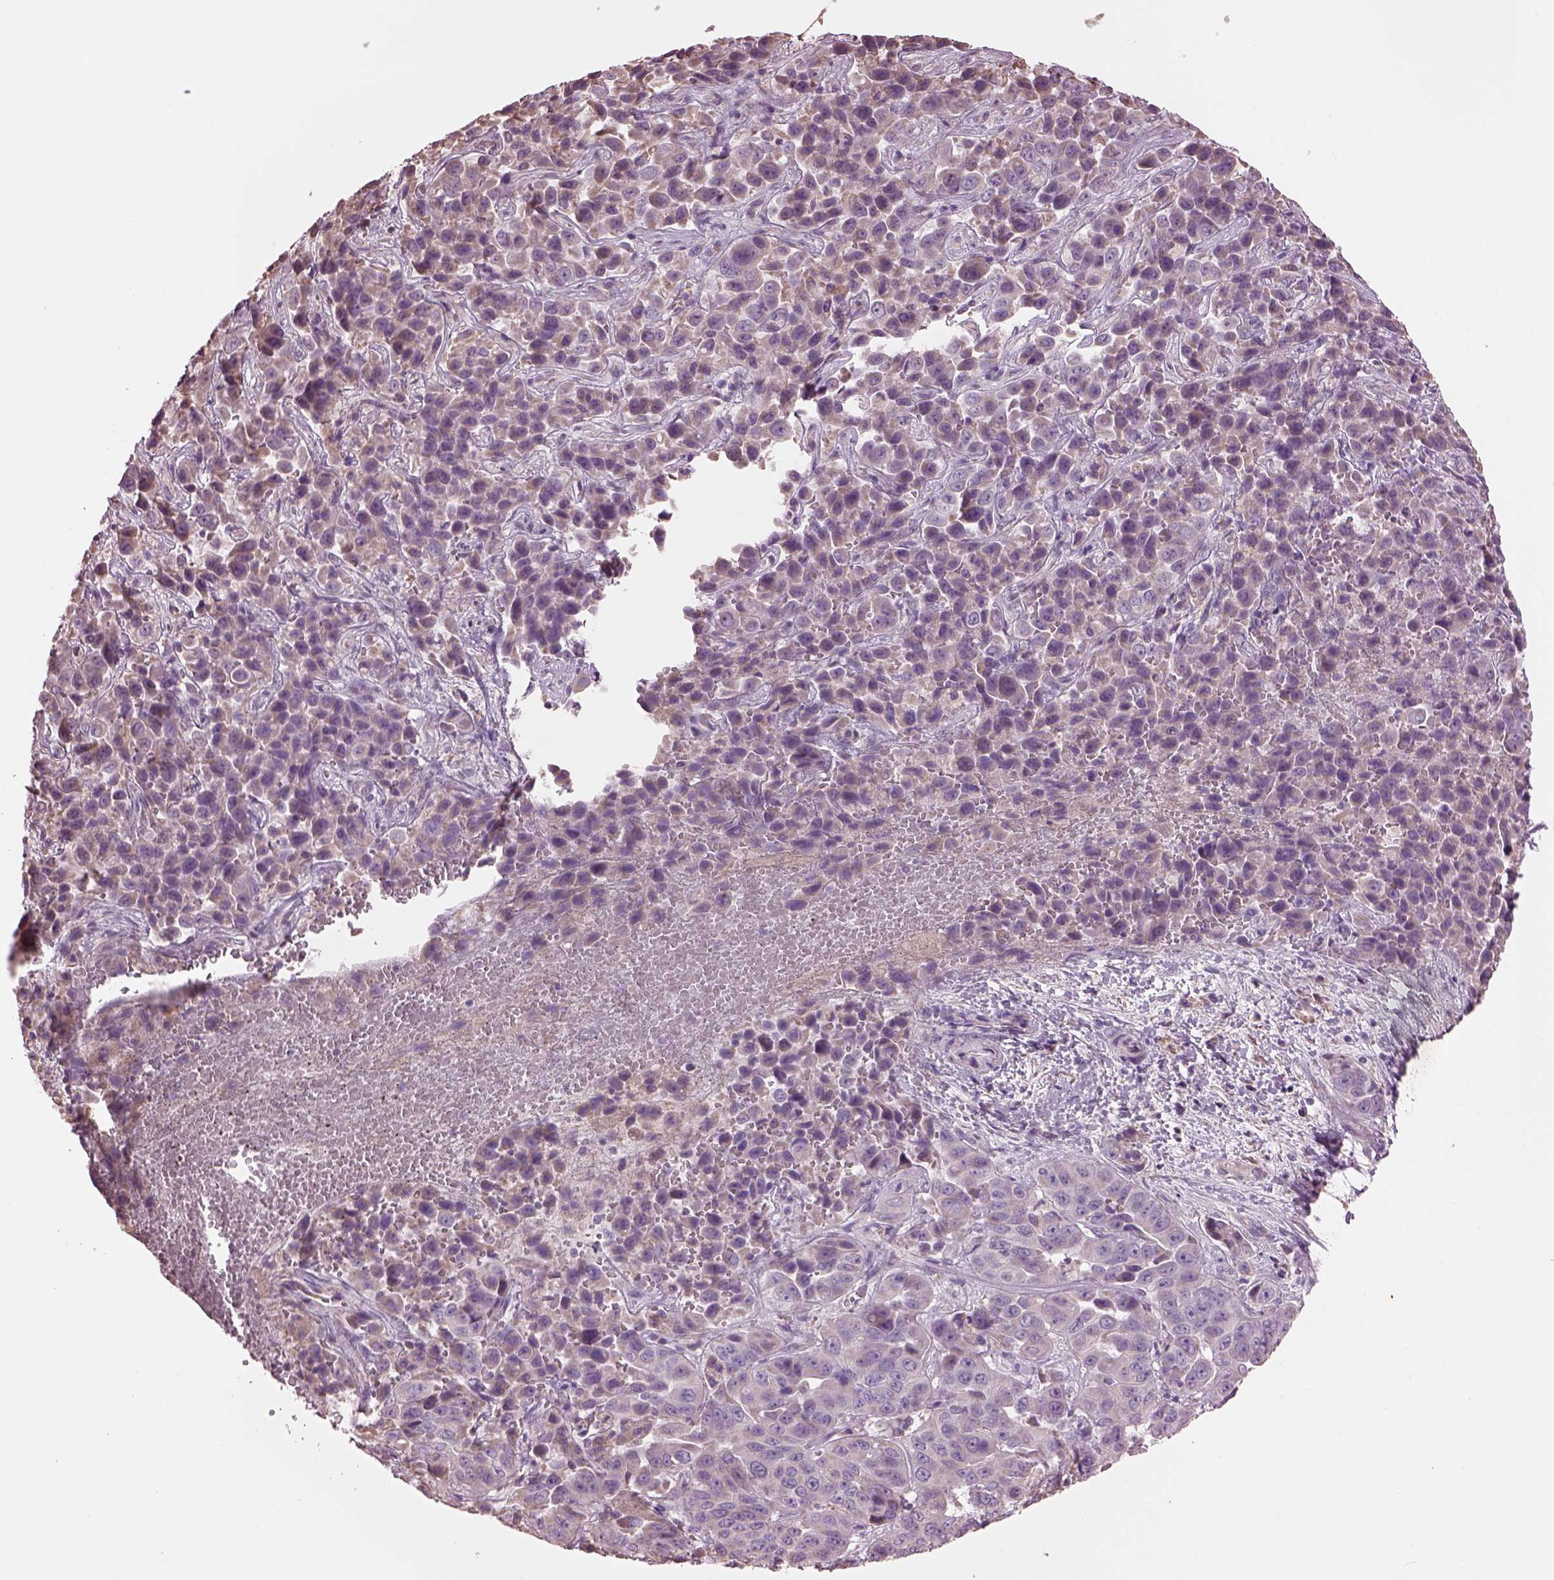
{"staining": {"intensity": "weak", "quantity": ">75%", "location": "cytoplasmic/membranous"}, "tissue": "liver cancer", "cell_type": "Tumor cells", "image_type": "cancer", "snomed": [{"axis": "morphology", "description": "Cholangiocarcinoma"}, {"axis": "topography", "description": "Liver"}], "caption": "Weak cytoplasmic/membranous expression is appreciated in about >75% of tumor cells in liver cancer (cholangiocarcinoma).", "gene": "SPATA7", "patient": {"sex": "female", "age": 52}}